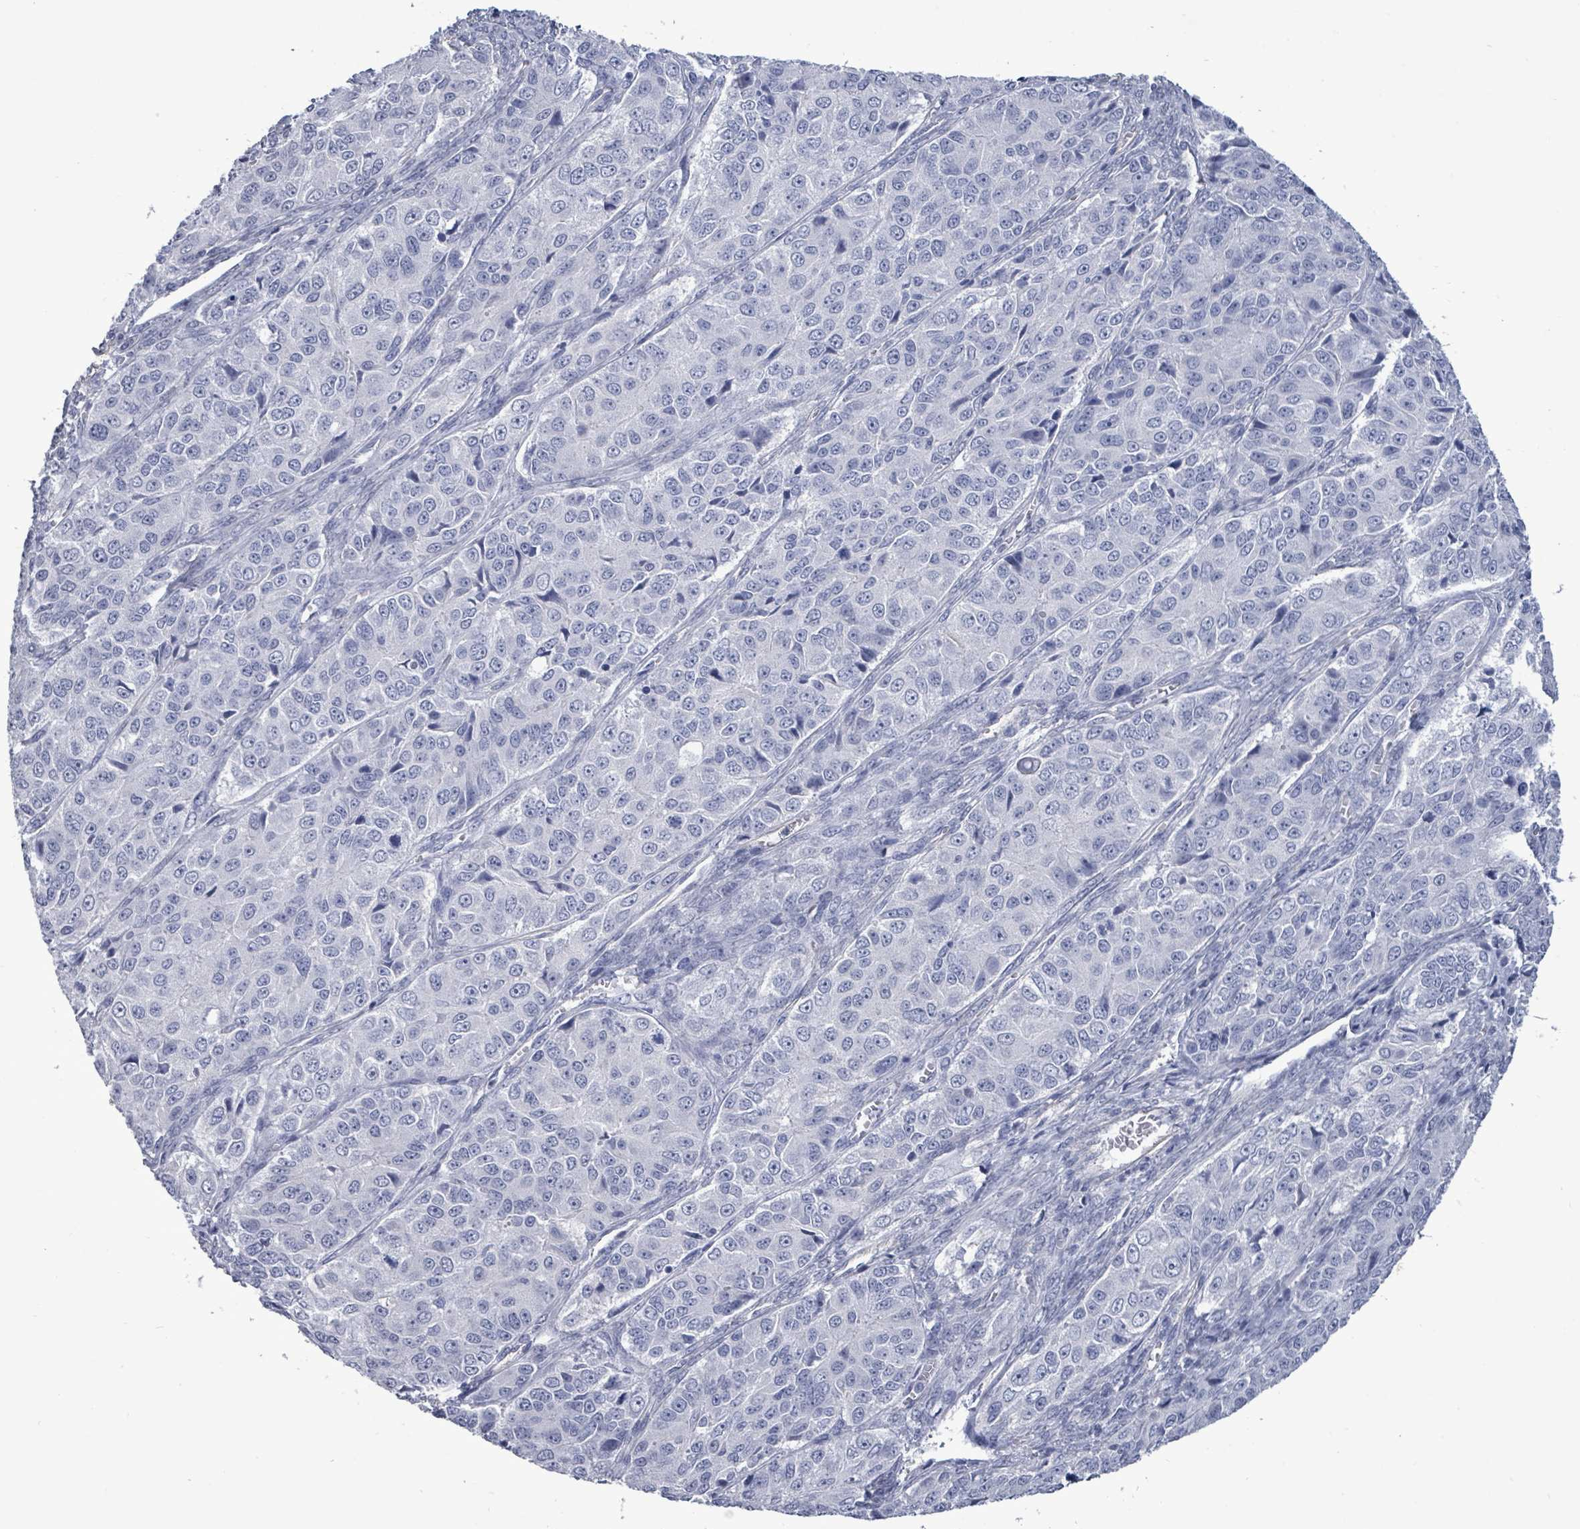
{"staining": {"intensity": "negative", "quantity": "none", "location": "none"}, "tissue": "ovarian cancer", "cell_type": "Tumor cells", "image_type": "cancer", "snomed": [{"axis": "morphology", "description": "Carcinoma, endometroid"}, {"axis": "topography", "description": "Ovary"}], "caption": "Image shows no protein expression in tumor cells of ovarian endometroid carcinoma tissue.", "gene": "CT45A5", "patient": {"sex": "female", "age": 51}}